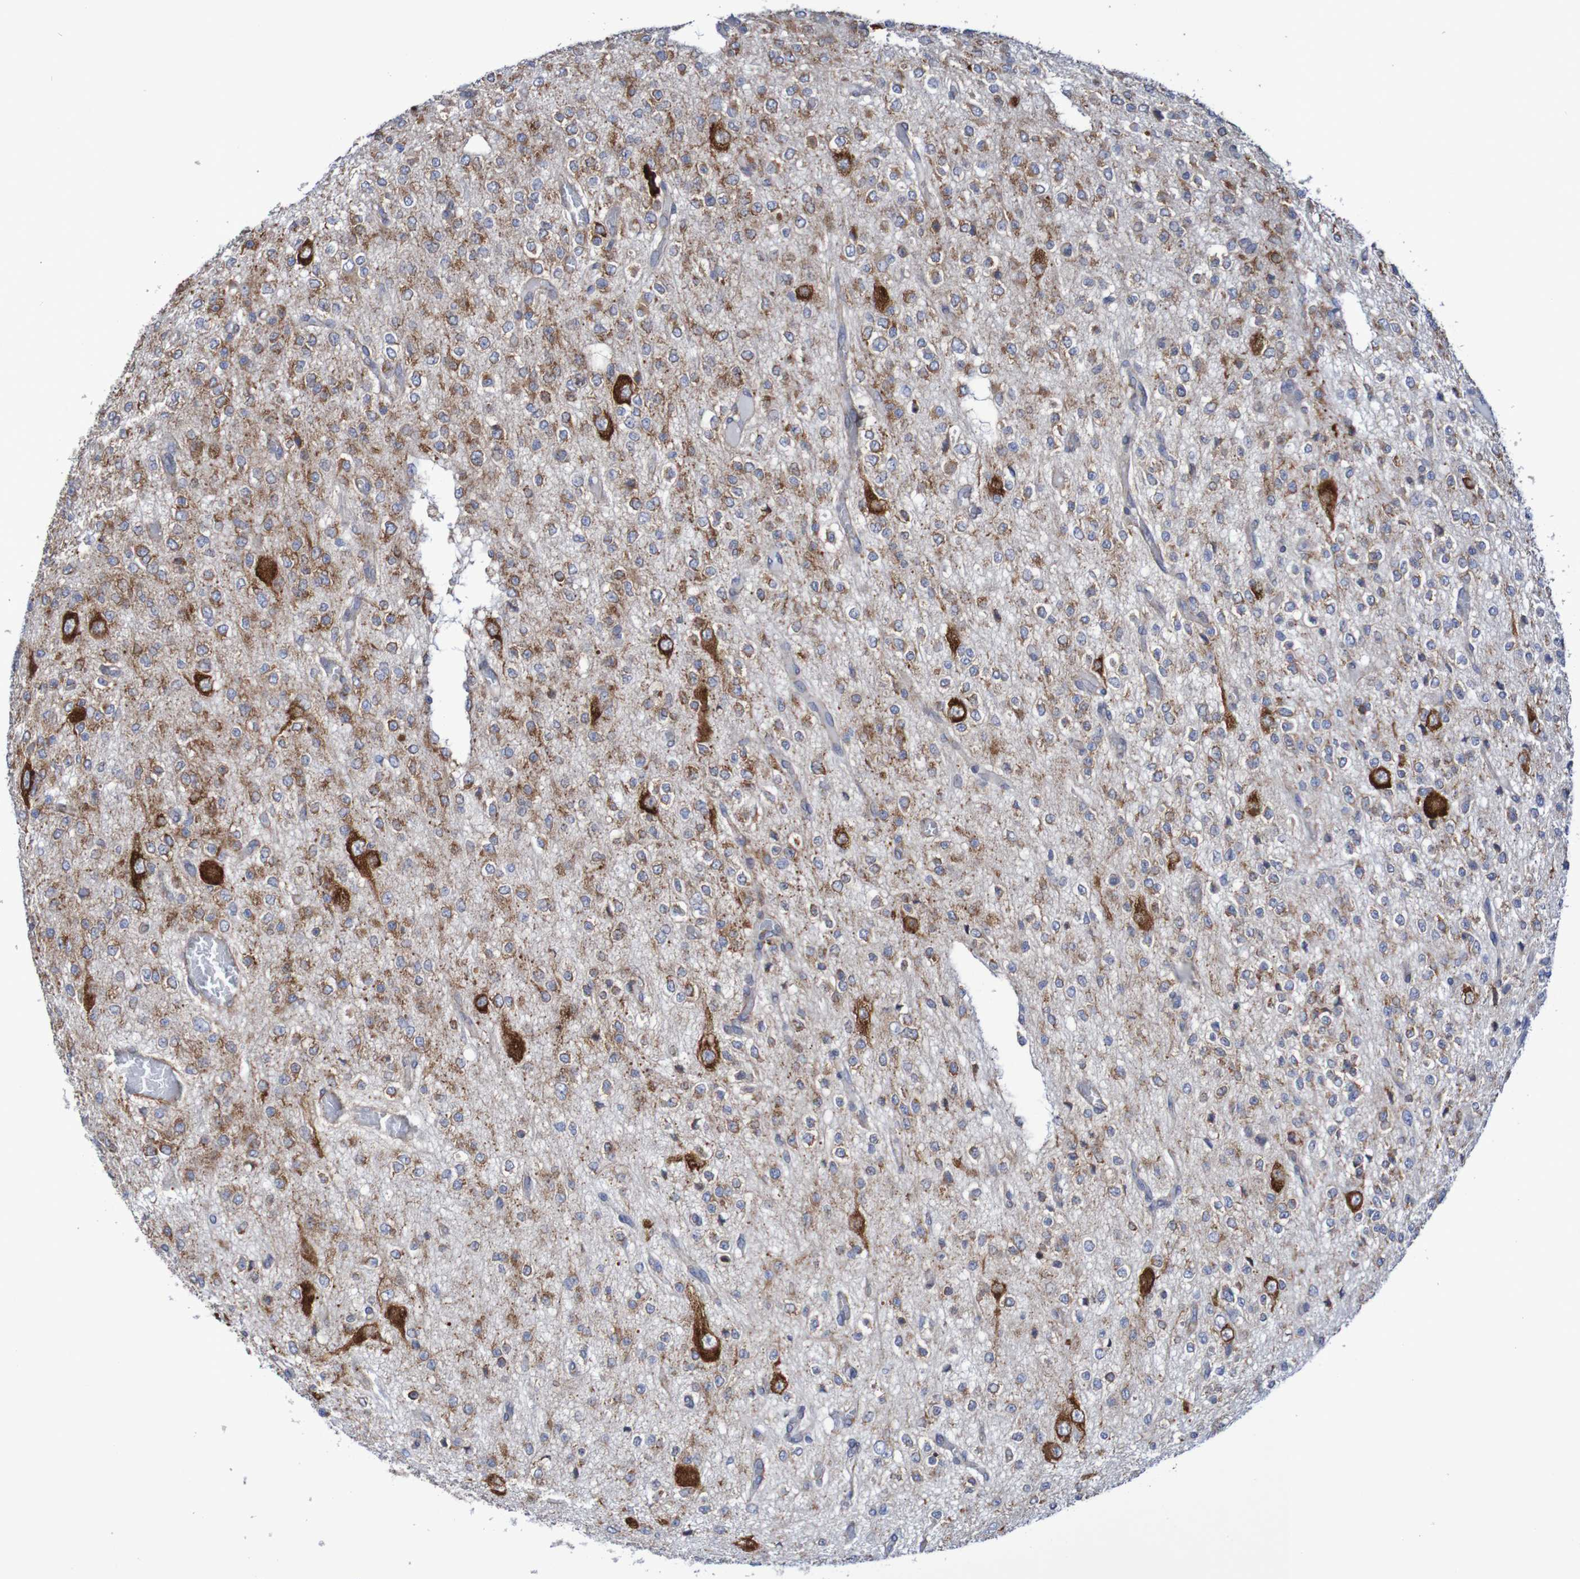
{"staining": {"intensity": "strong", "quantity": "25%-75%", "location": "cytoplasmic/membranous"}, "tissue": "glioma", "cell_type": "Tumor cells", "image_type": "cancer", "snomed": [{"axis": "morphology", "description": "Glioma, malignant, Low grade"}, {"axis": "topography", "description": "Brain"}], "caption": "Protein analysis of malignant glioma (low-grade) tissue exhibits strong cytoplasmic/membranous expression in about 25%-75% of tumor cells.", "gene": "FXR2", "patient": {"sex": "male", "age": 38}}